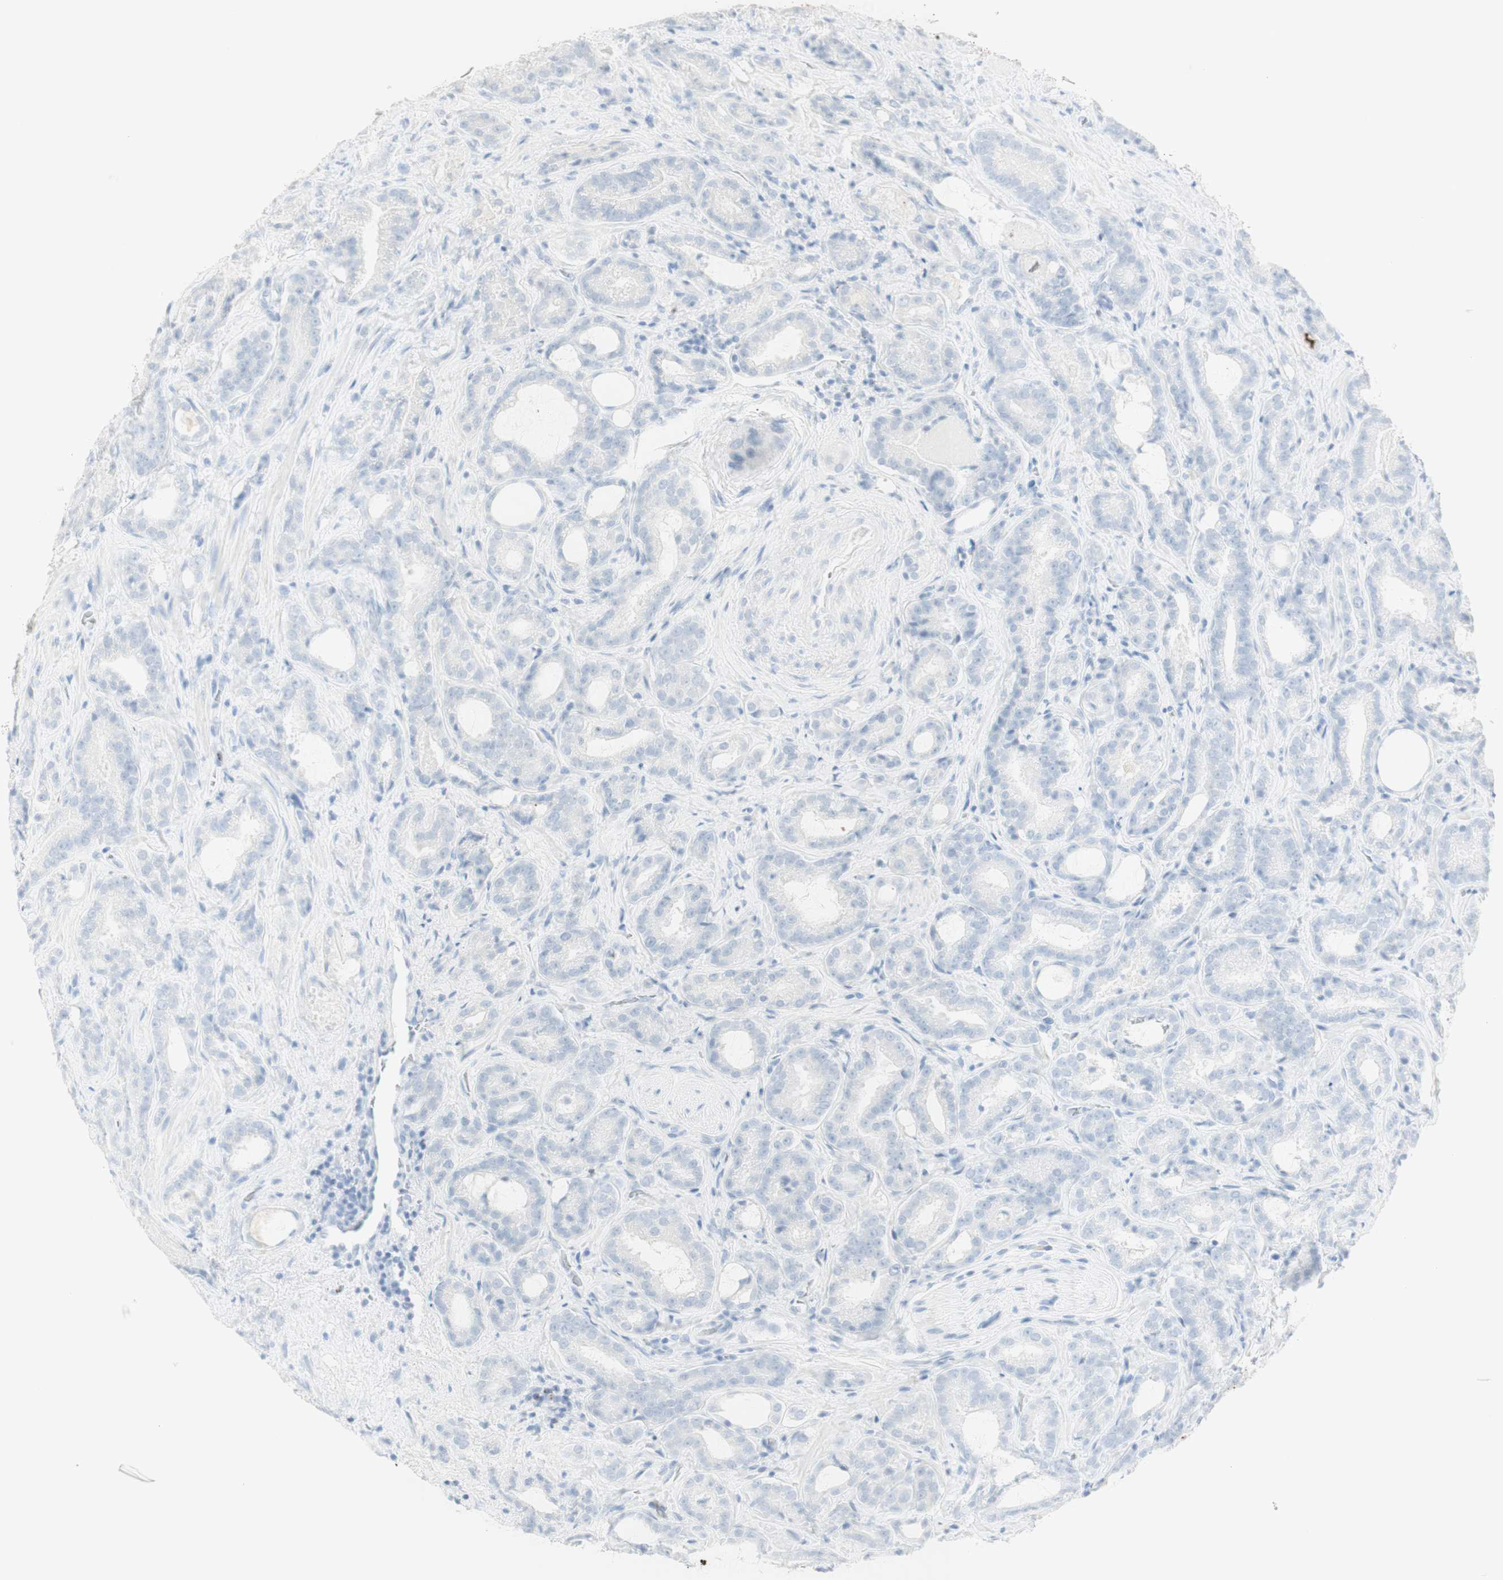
{"staining": {"intensity": "negative", "quantity": "none", "location": "none"}, "tissue": "prostate cancer", "cell_type": "Tumor cells", "image_type": "cancer", "snomed": [{"axis": "morphology", "description": "Adenocarcinoma, Low grade"}, {"axis": "topography", "description": "Prostate"}], "caption": "The photomicrograph demonstrates no staining of tumor cells in prostate adenocarcinoma (low-grade). Nuclei are stained in blue.", "gene": "NAPSA", "patient": {"sex": "male", "age": 60}}